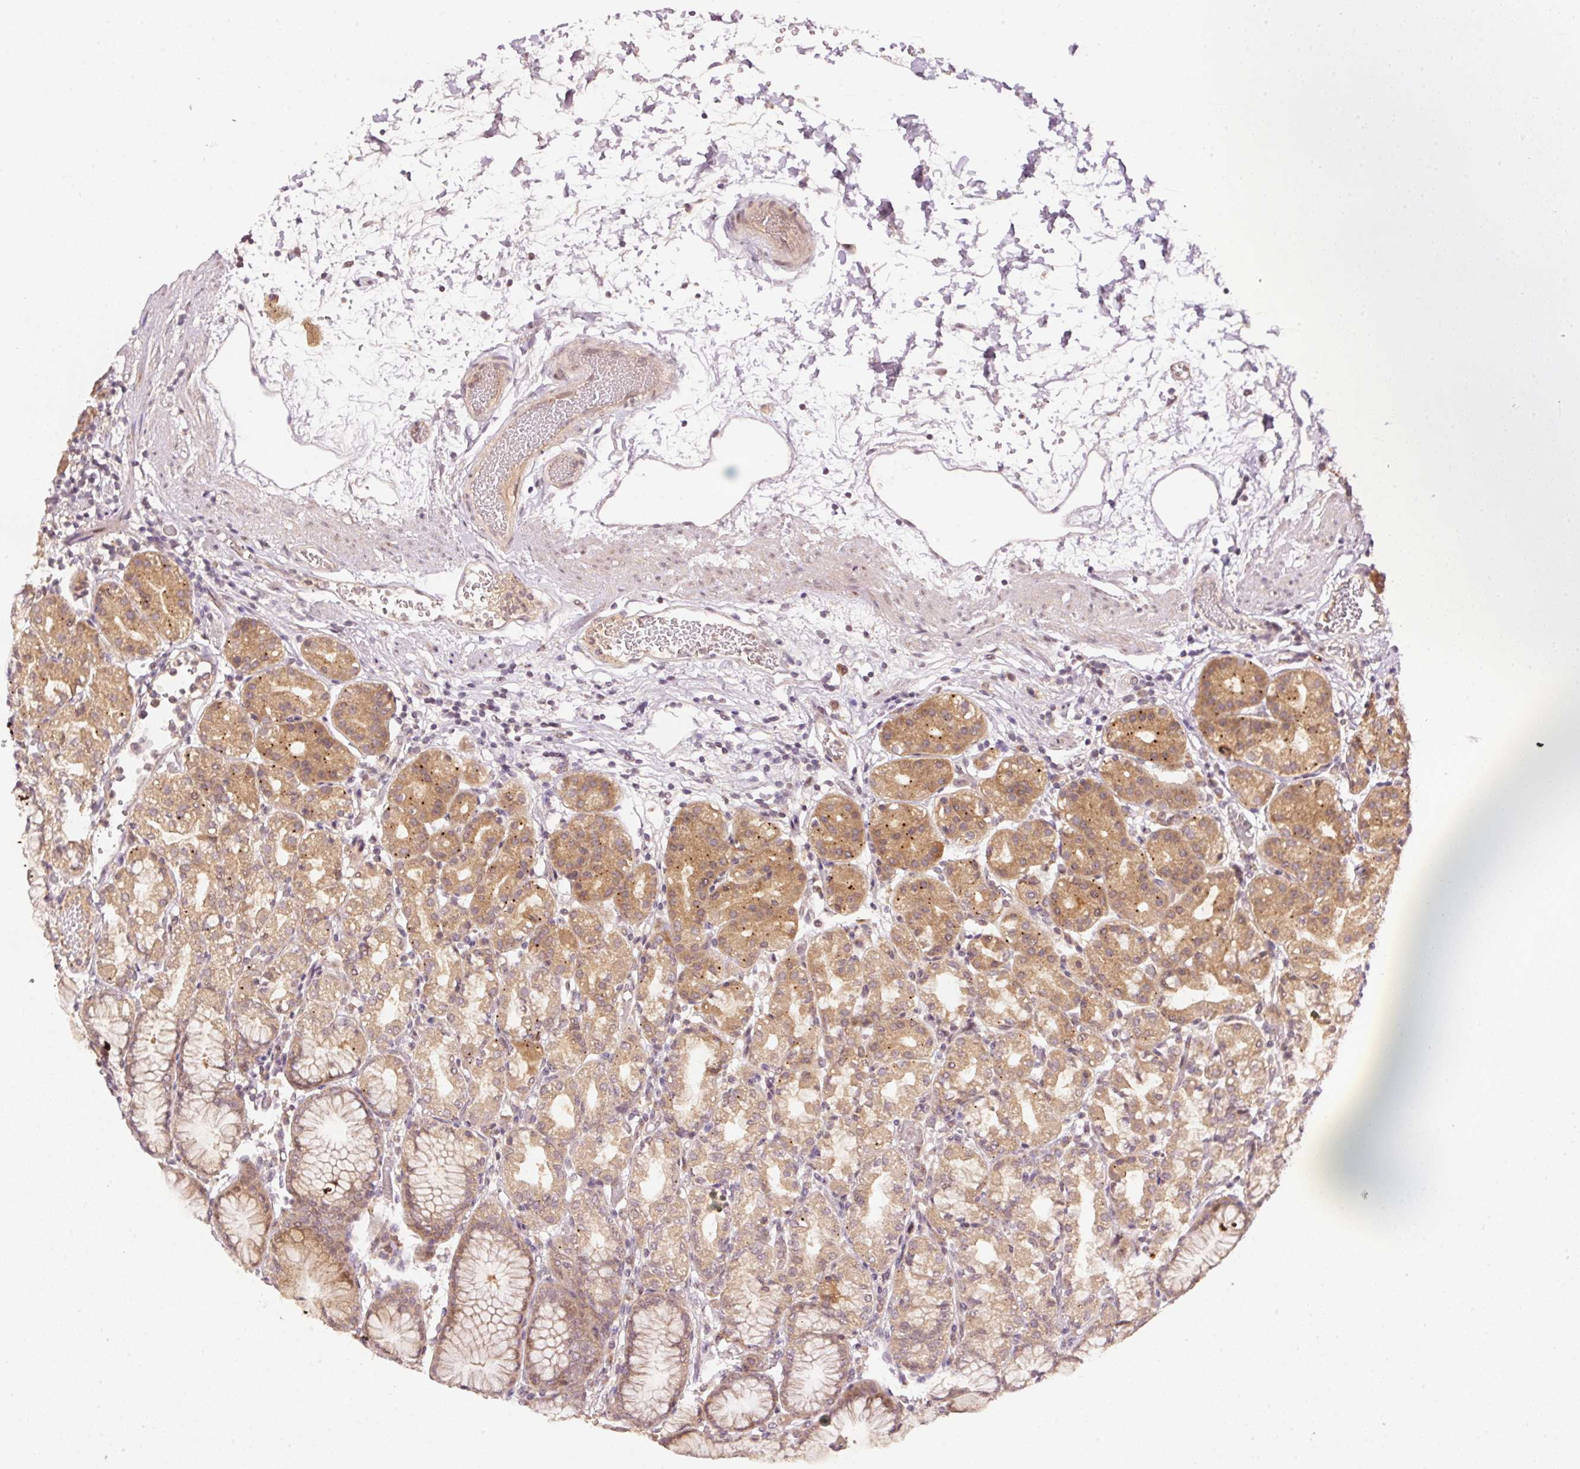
{"staining": {"intensity": "moderate", "quantity": ">75%", "location": "cytoplasmic/membranous"}, "tissue": "stomach", "cell_type": "Glandular cells", "image_type": "normal", "snomed": [{"axis": "morphology", "description": "Normal tissue, NOS"}, {"axis": "topography", "description": "Stomach"}], "caption": "Immunohistochemical staining of normal human stomach reveals >75% levels of moderate cytoplasmic/membranous protein staining in about >75% of glandular cells.", "gene": "PCDHB1", "patient": {"sex": "female", "age": 57}}